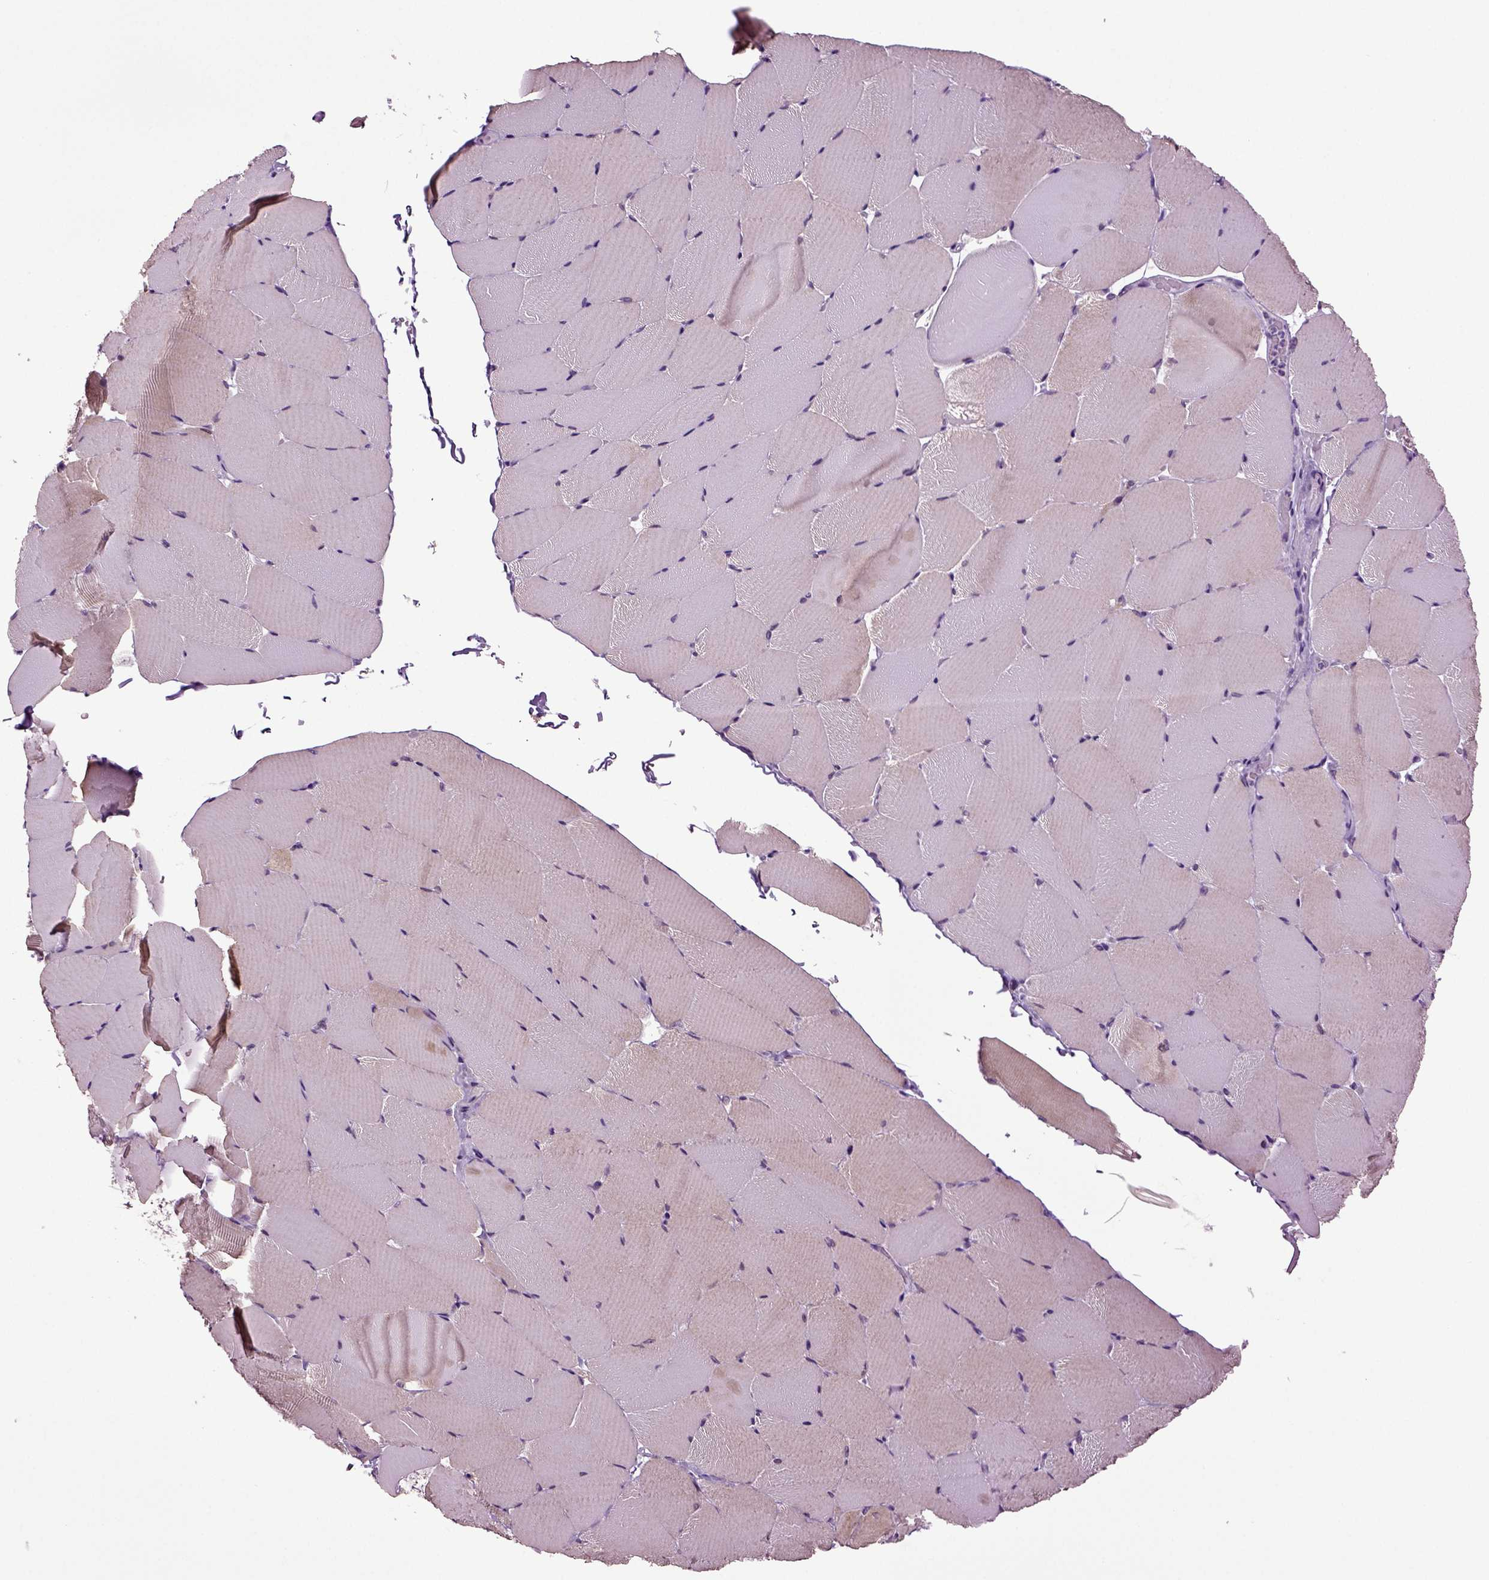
{"staining": {"intensity": "negative", "quantity": "none", "location": "none"}, "tissue": "skeletal muscle", "cell_type": "Myocytes", "image_type": "normal", "snomed": [{"axis": "morphology", "description": "Normal tissue, NOS"}, {"axis": "topography", "description": "Skeletal muscle"}], "caption": "Immunohistochemistry (IHC) image of normal skeletal muscle stained for a protein (brown), which shows no positivity in myocytes.", "gene": "PLCH2", "patient": {"sex": "female", "age": 37}}